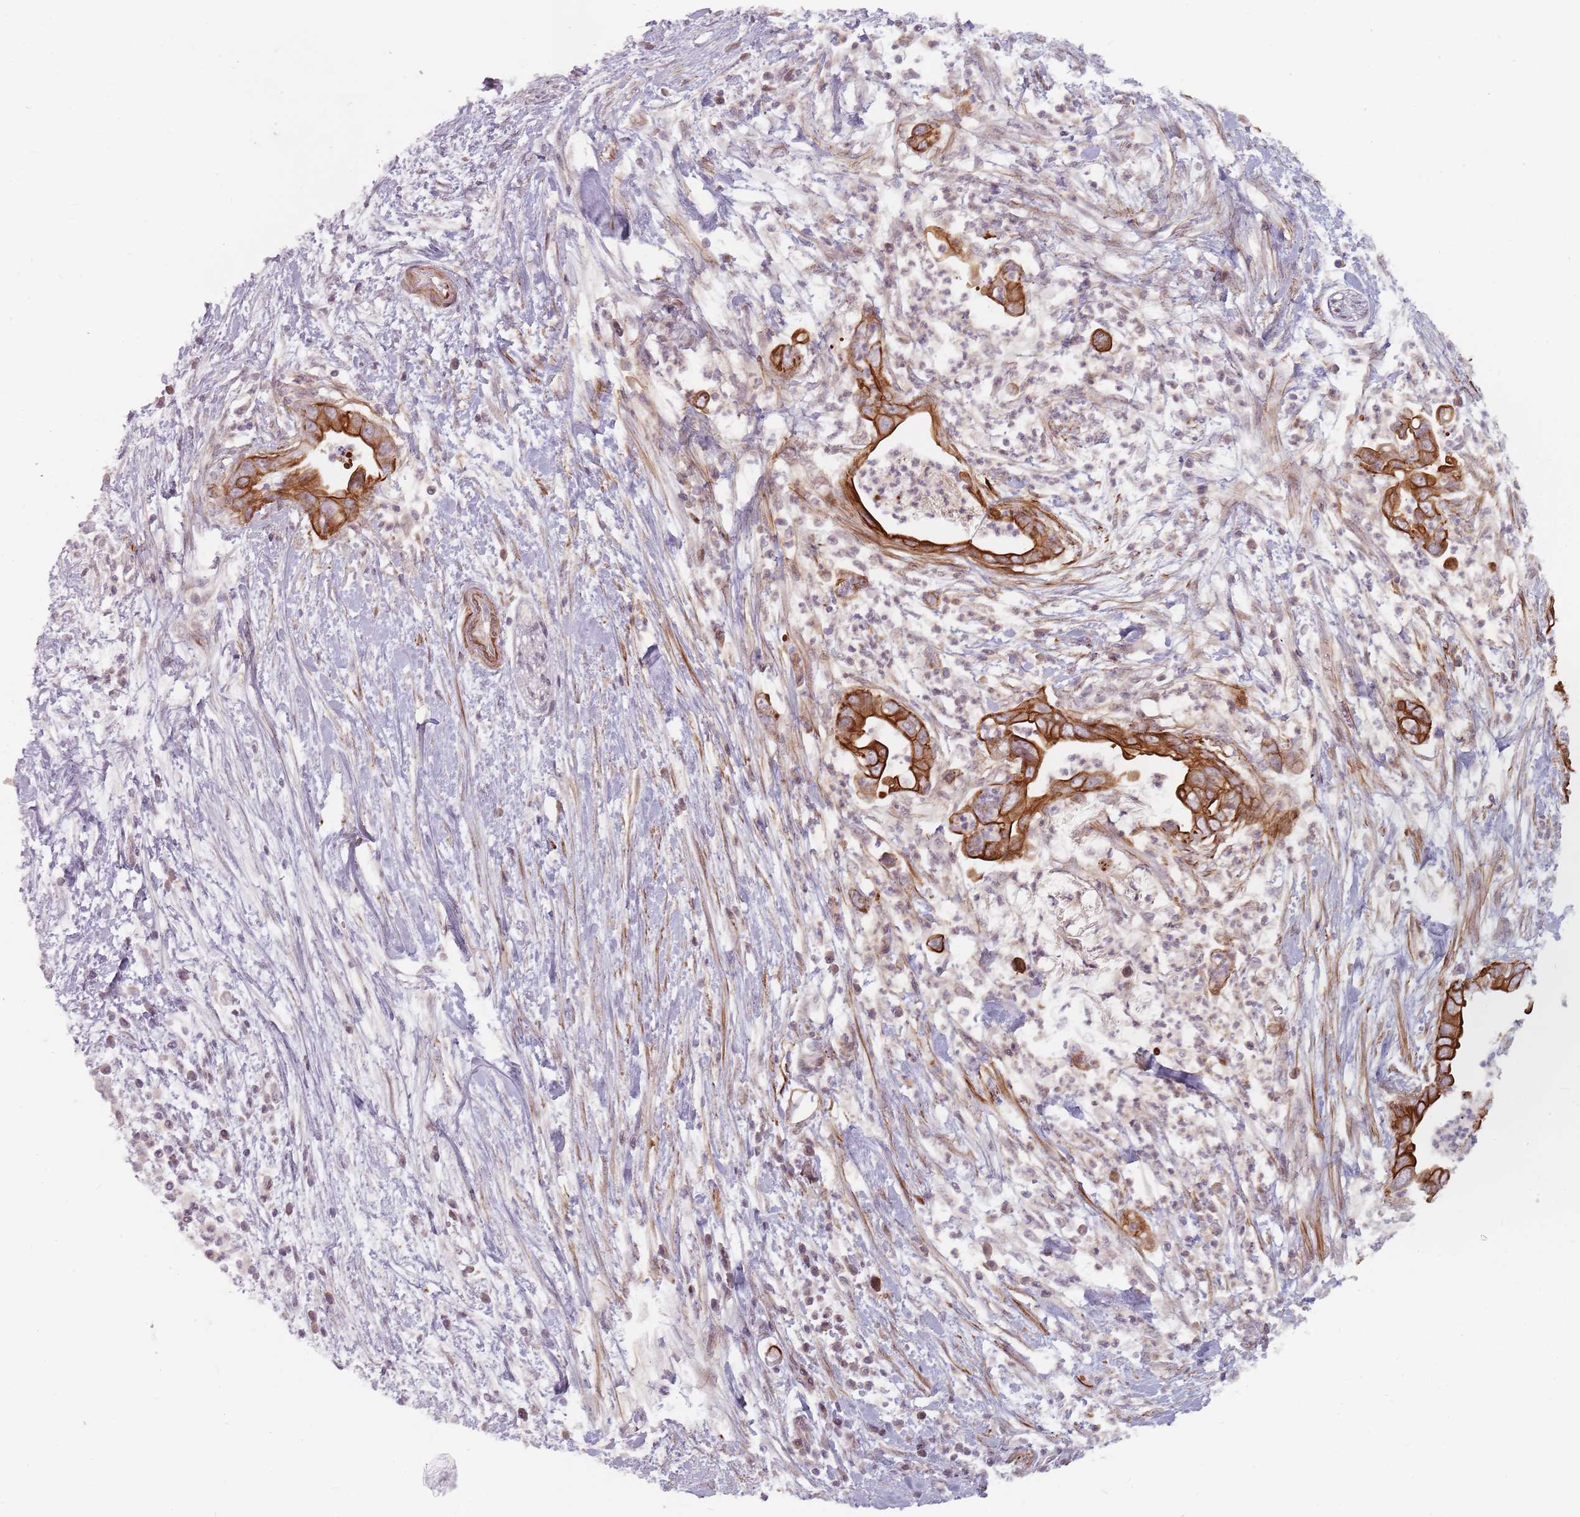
{"staining": {"intensity": "strong", "quantity": ">75%", "location": "cytoplasmic/membranous"}, "tissue": "pancreatic cancer", "cell_type": "Tumor cells", "image_type": "cancer", "snomed": [{"axis": "morphology", "description": "Adenocarcinoma, NOS"}, {"axis": "topography", "description": "Pancreas"}], "caption": "Immunohistochemical staining of human pancreatic cancer (adenocarcinoma) reveals high levels of strong cytoplasmic/membranous protein positivity in approximately >75% of tumor cells. The staining was performed using DAB to visualize the protein expression in brown, while the nuclei were stained in blue with hematoxylin (Magnification: 20x).", "gene": "RPS6KA2", "patient": {"sex": "male", "age": 75}}